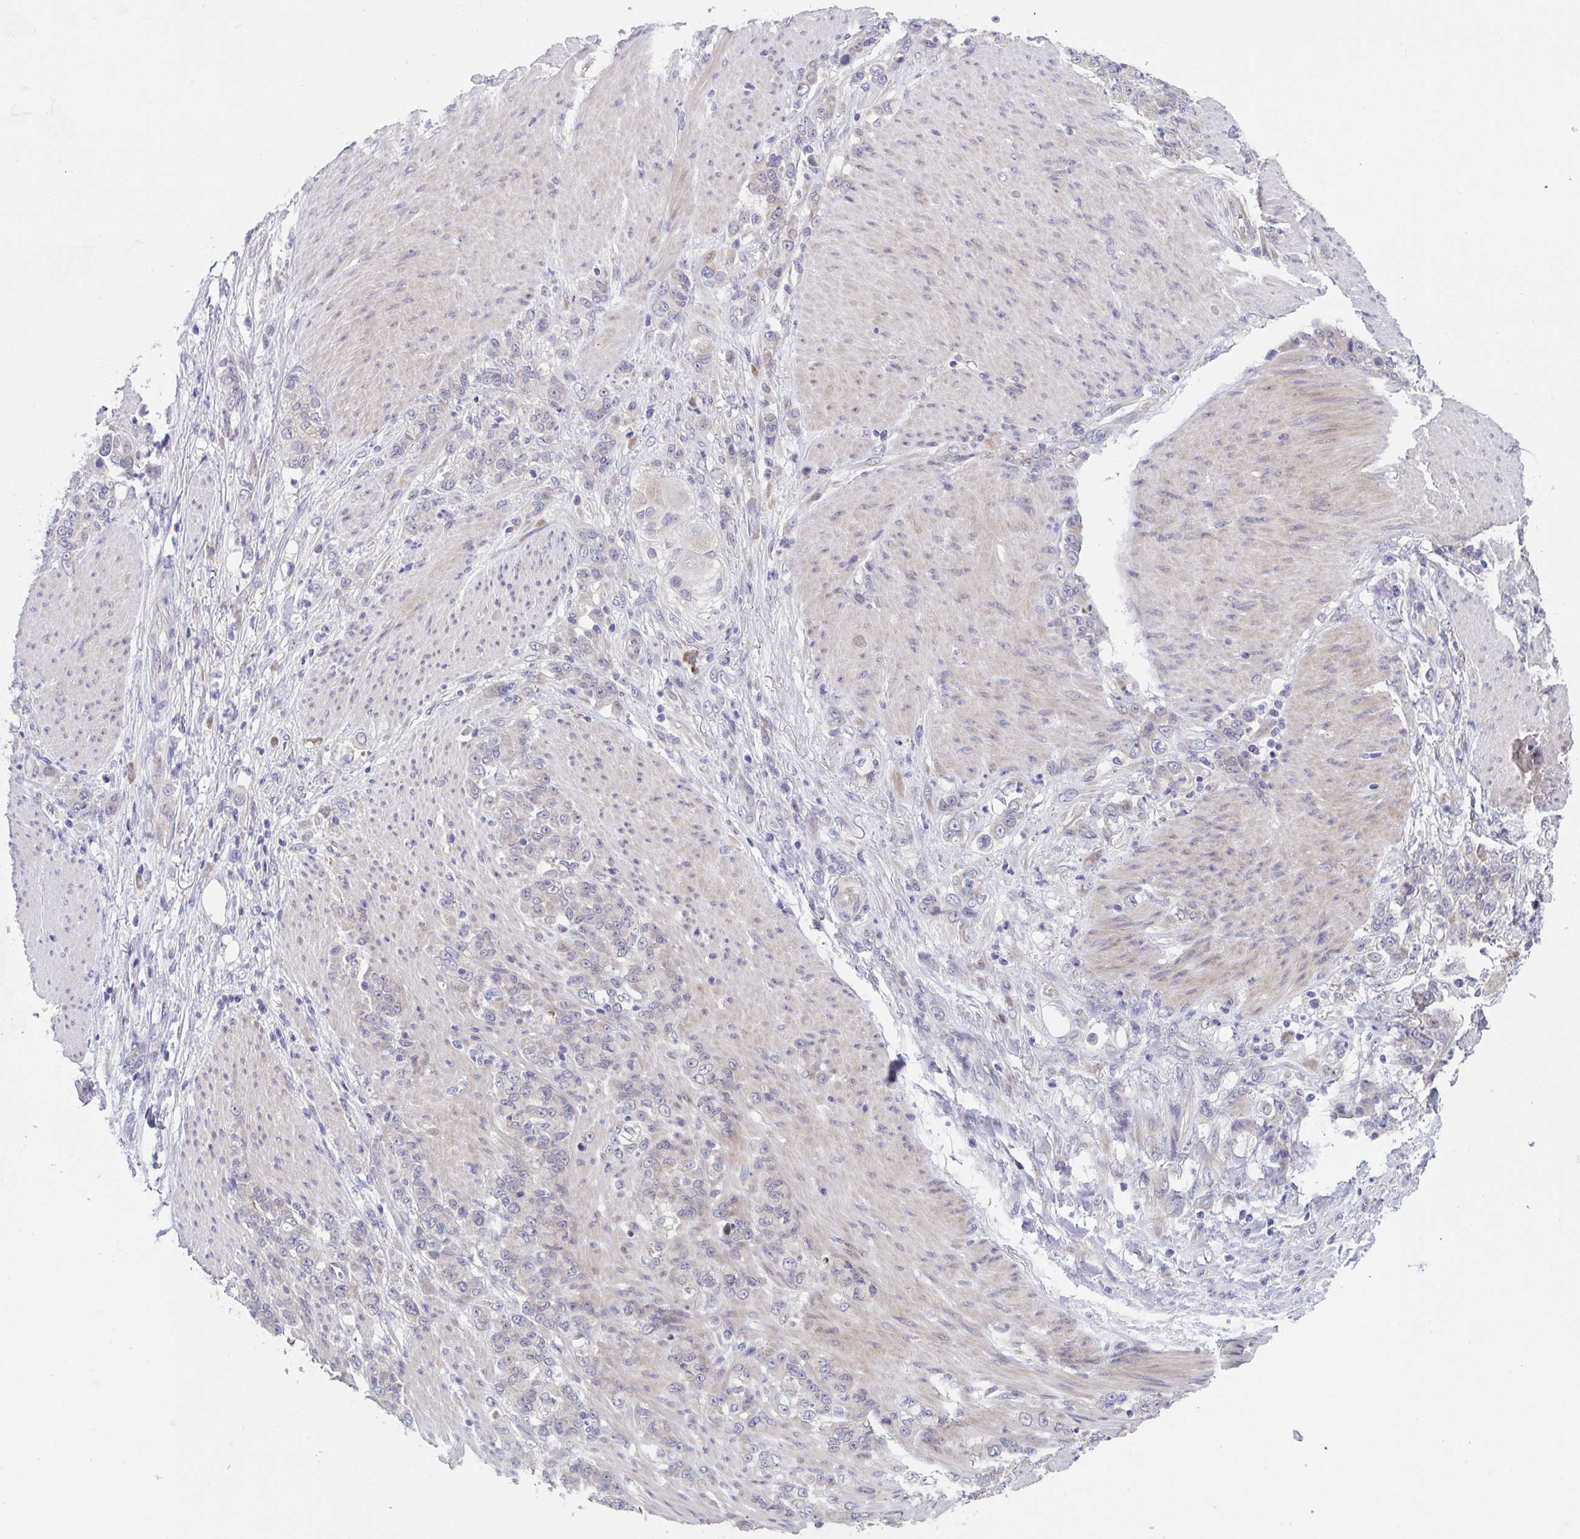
{"staining": {"intensity": "negative", "quantity": "none", "location": "none"}, "tissue": "stomach cancer", "cell_type": "Tumor cells", "image_type": "cancer", "snomed": [{"axis": "morphology", "description": "Adenocarcinoma, NOS"}, {"axis": "topography", "description": "Stomach"}], "caption": "Immunohistochemistry histopathology image of stomach cancer (adenocarcinoma) stained for a protein (brown), which displays no expression in tumor cells. The staining is performed using DAB brown chromogen with nuclei counter-stained in using hematoxylin.", "gene": "SUSD4", "patient": {"sex": "female", "age": 79}}